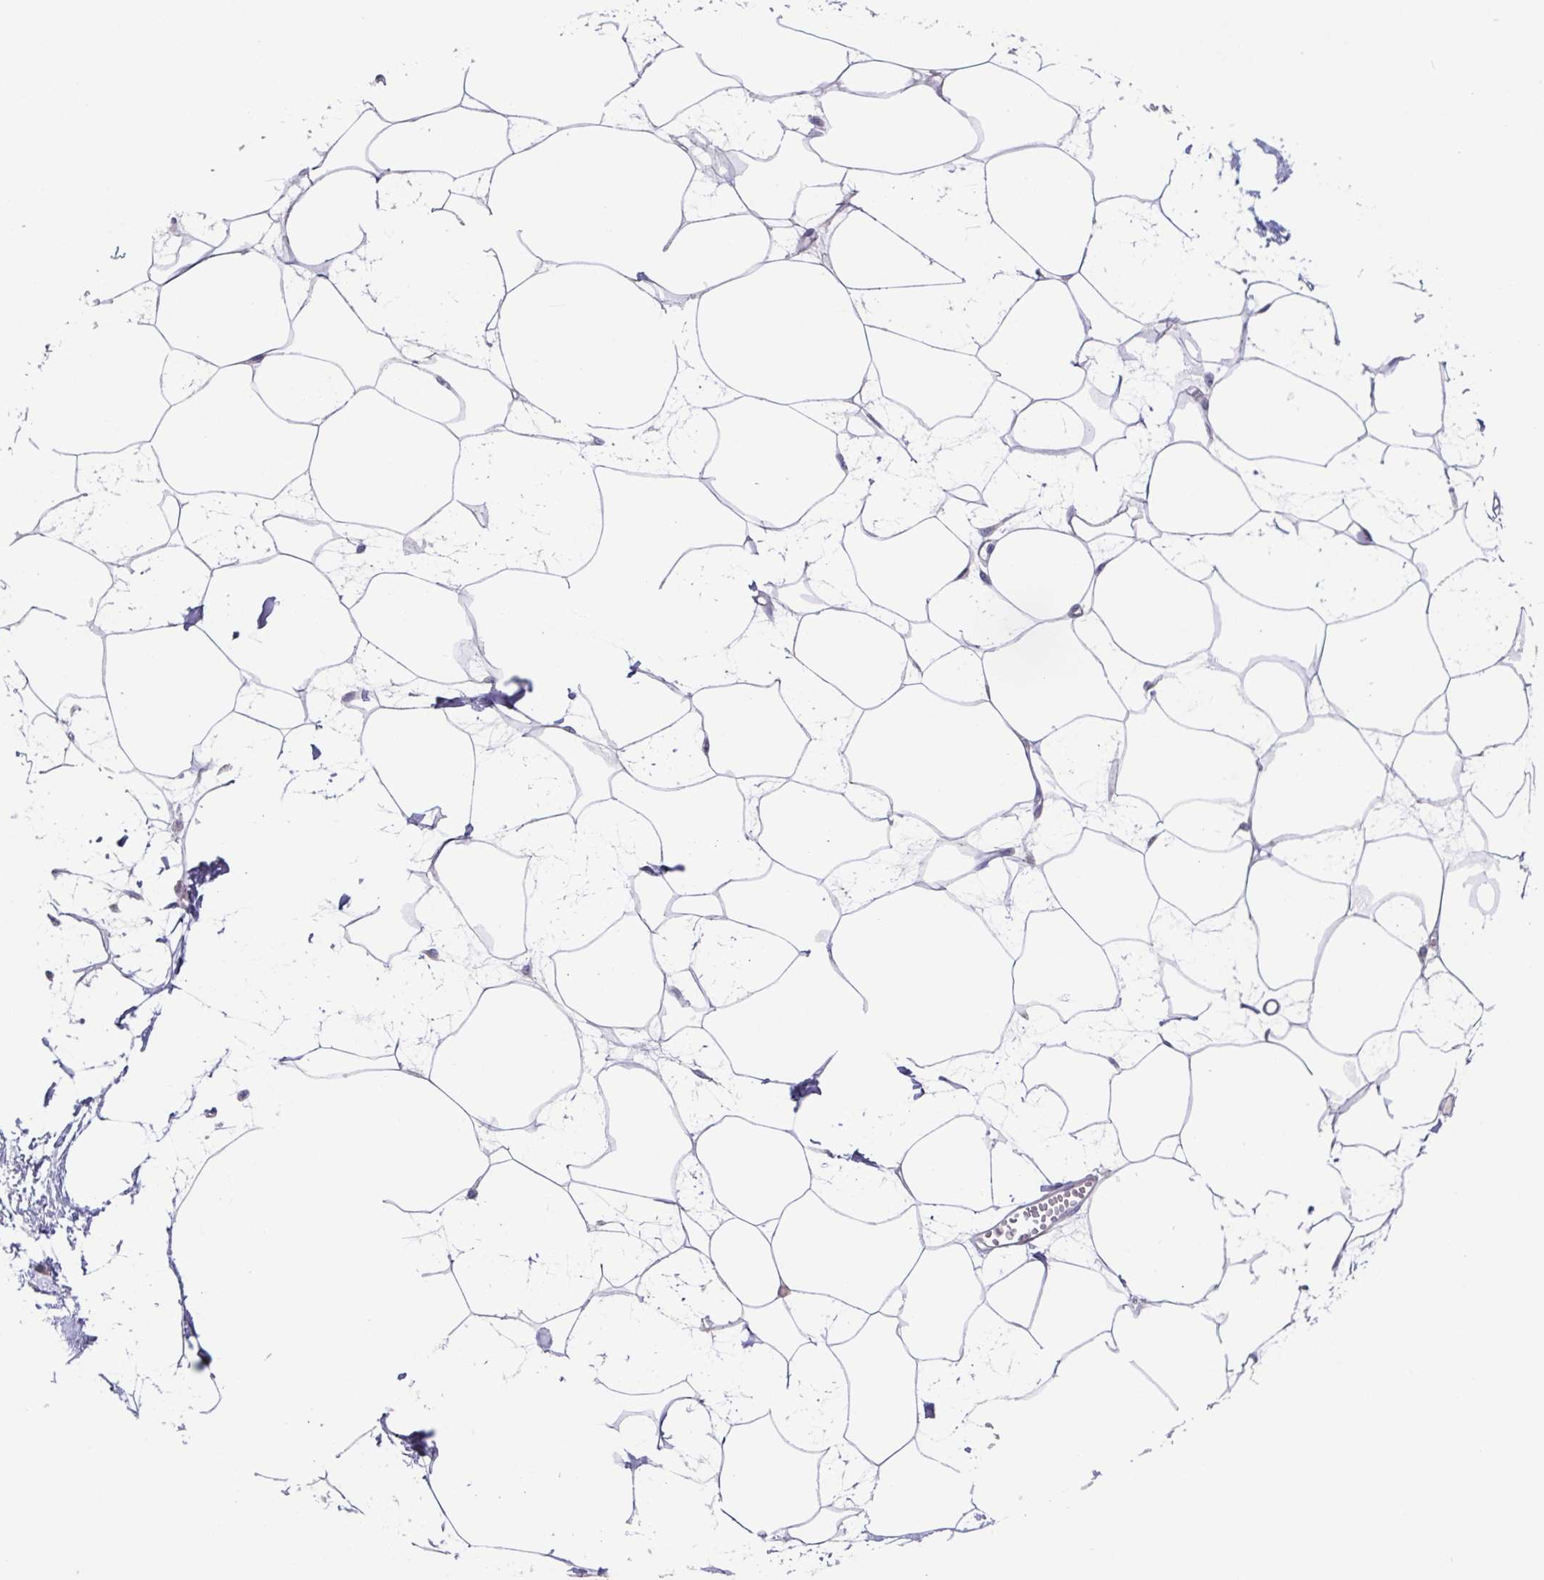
{"staining": {"intensity": "negative", "quantity": "none", "location": "none"}, "tissue": "breast", "cell_type": "Adipocytes", "image_type": "normal", "snomed": [{"axis": "morphology", "description": "Normal tissue, NOS"}, {"axis": "topography", "description": "Breast"}], "caption": "High magnification brightfield microscopy of normal breast stained with DAB (3,3'-diaminobenzidine) (brown) and counterstained with hematoxylin (blue): adipocytes show no significant staining. Brightfield microscopy of IHC stained with DAB (brown) and hematoxylin (blue), captured at high magnification.", "gene": "GHRL", "patient": {"sex": "female", "age": 45}}